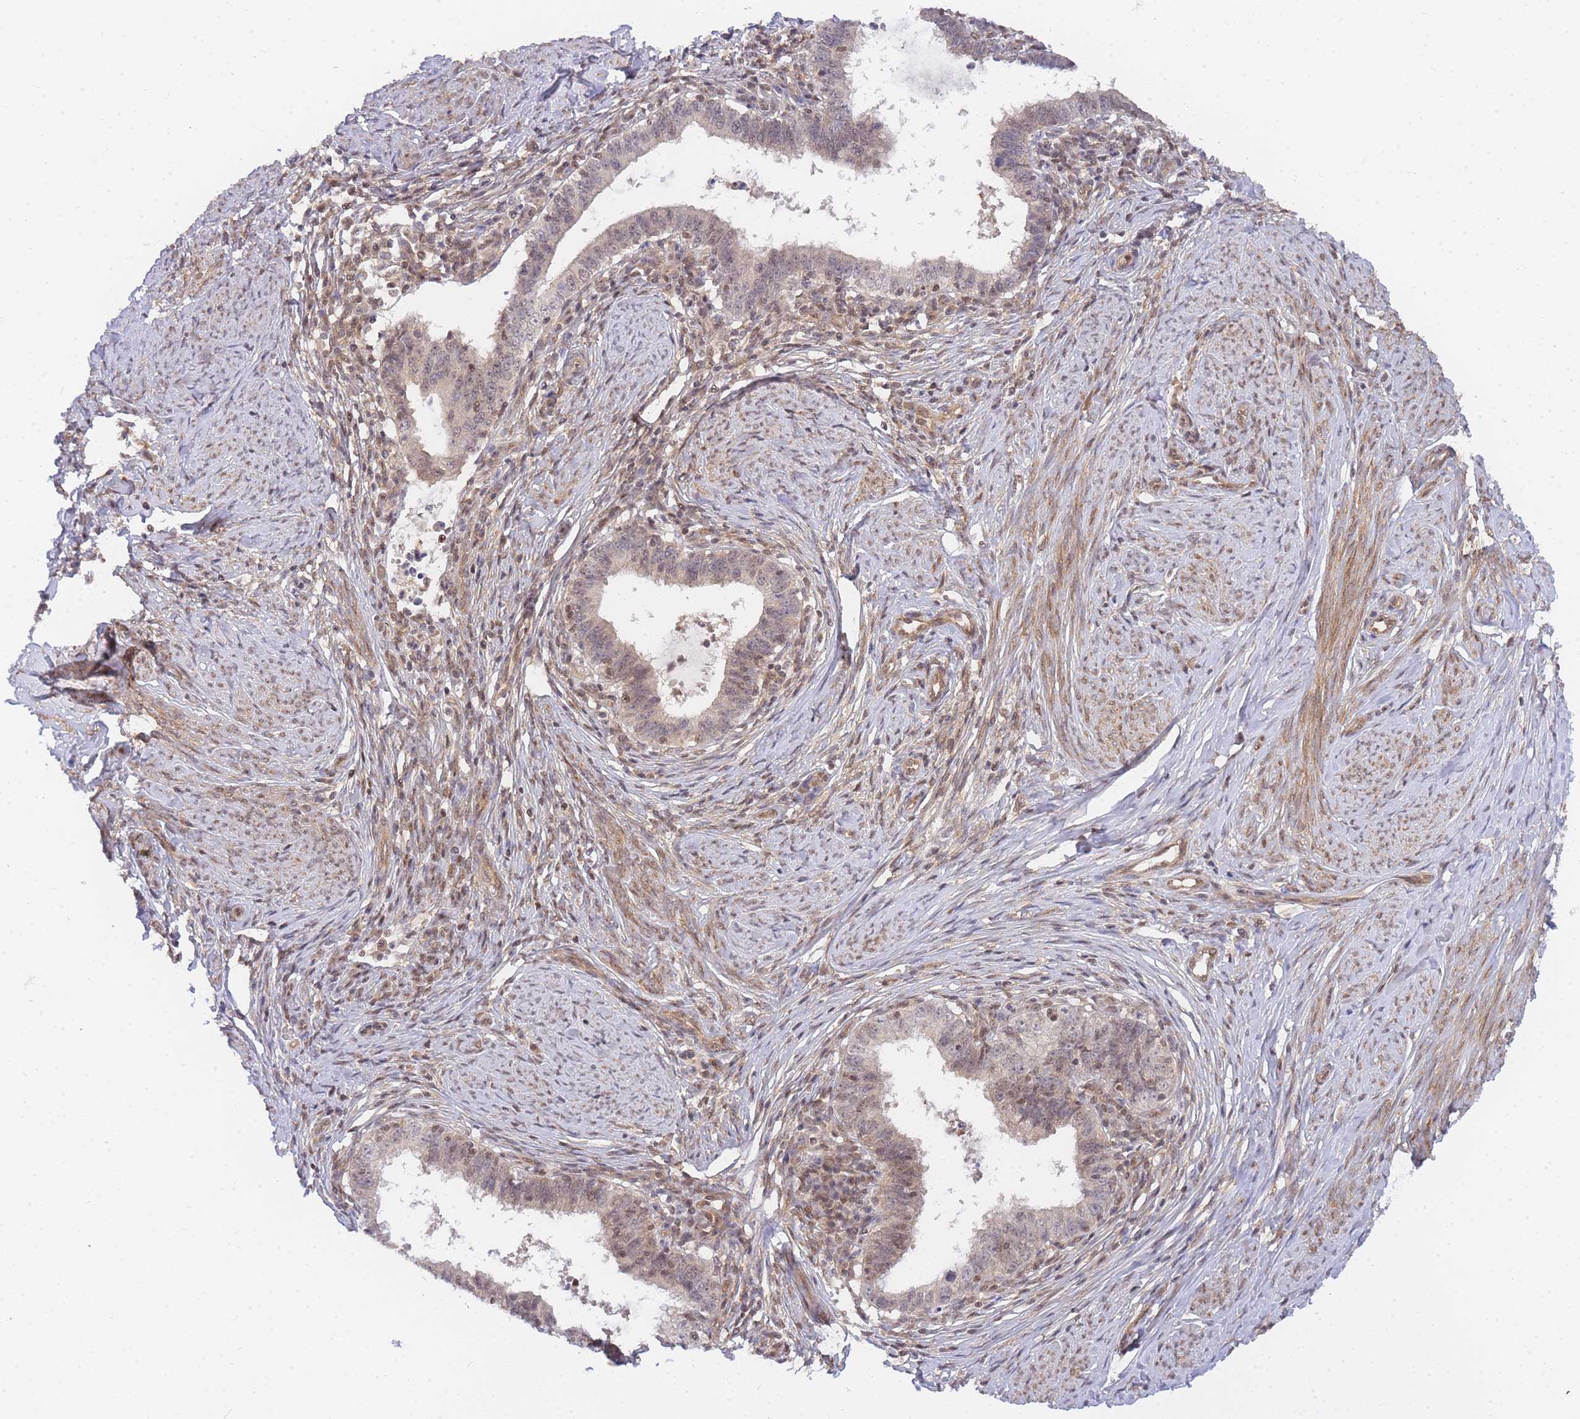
{"staining": {"intensity": "weak", "quantity": "25%-75%", "location": "cytoplasmic/membranous,nuclear"}, "tissue": "cervical cancer", "cell_type": "Tumor cells", "image_type": "cancer", "snomed": [{"axis": "morphology", "description": "Adenocarcinoma, NOS"}, {"axis": "topography", "description": "Cervix"}], "caption": "Immunohistochemistry (IHC) micrograph of neoplastic tissue: adenocarcinoma (cervical) stained using immunohistochemistry (IHC) displays low levels of weak protein expression localized specifically in the cytoplasmic/membranous and nuclear of tumor cells, appearing as a cytoplasmic/membranous and nuclear brown color.", "gene": "KIAA1191", "patient": {"sex": "female", "age": 36}}